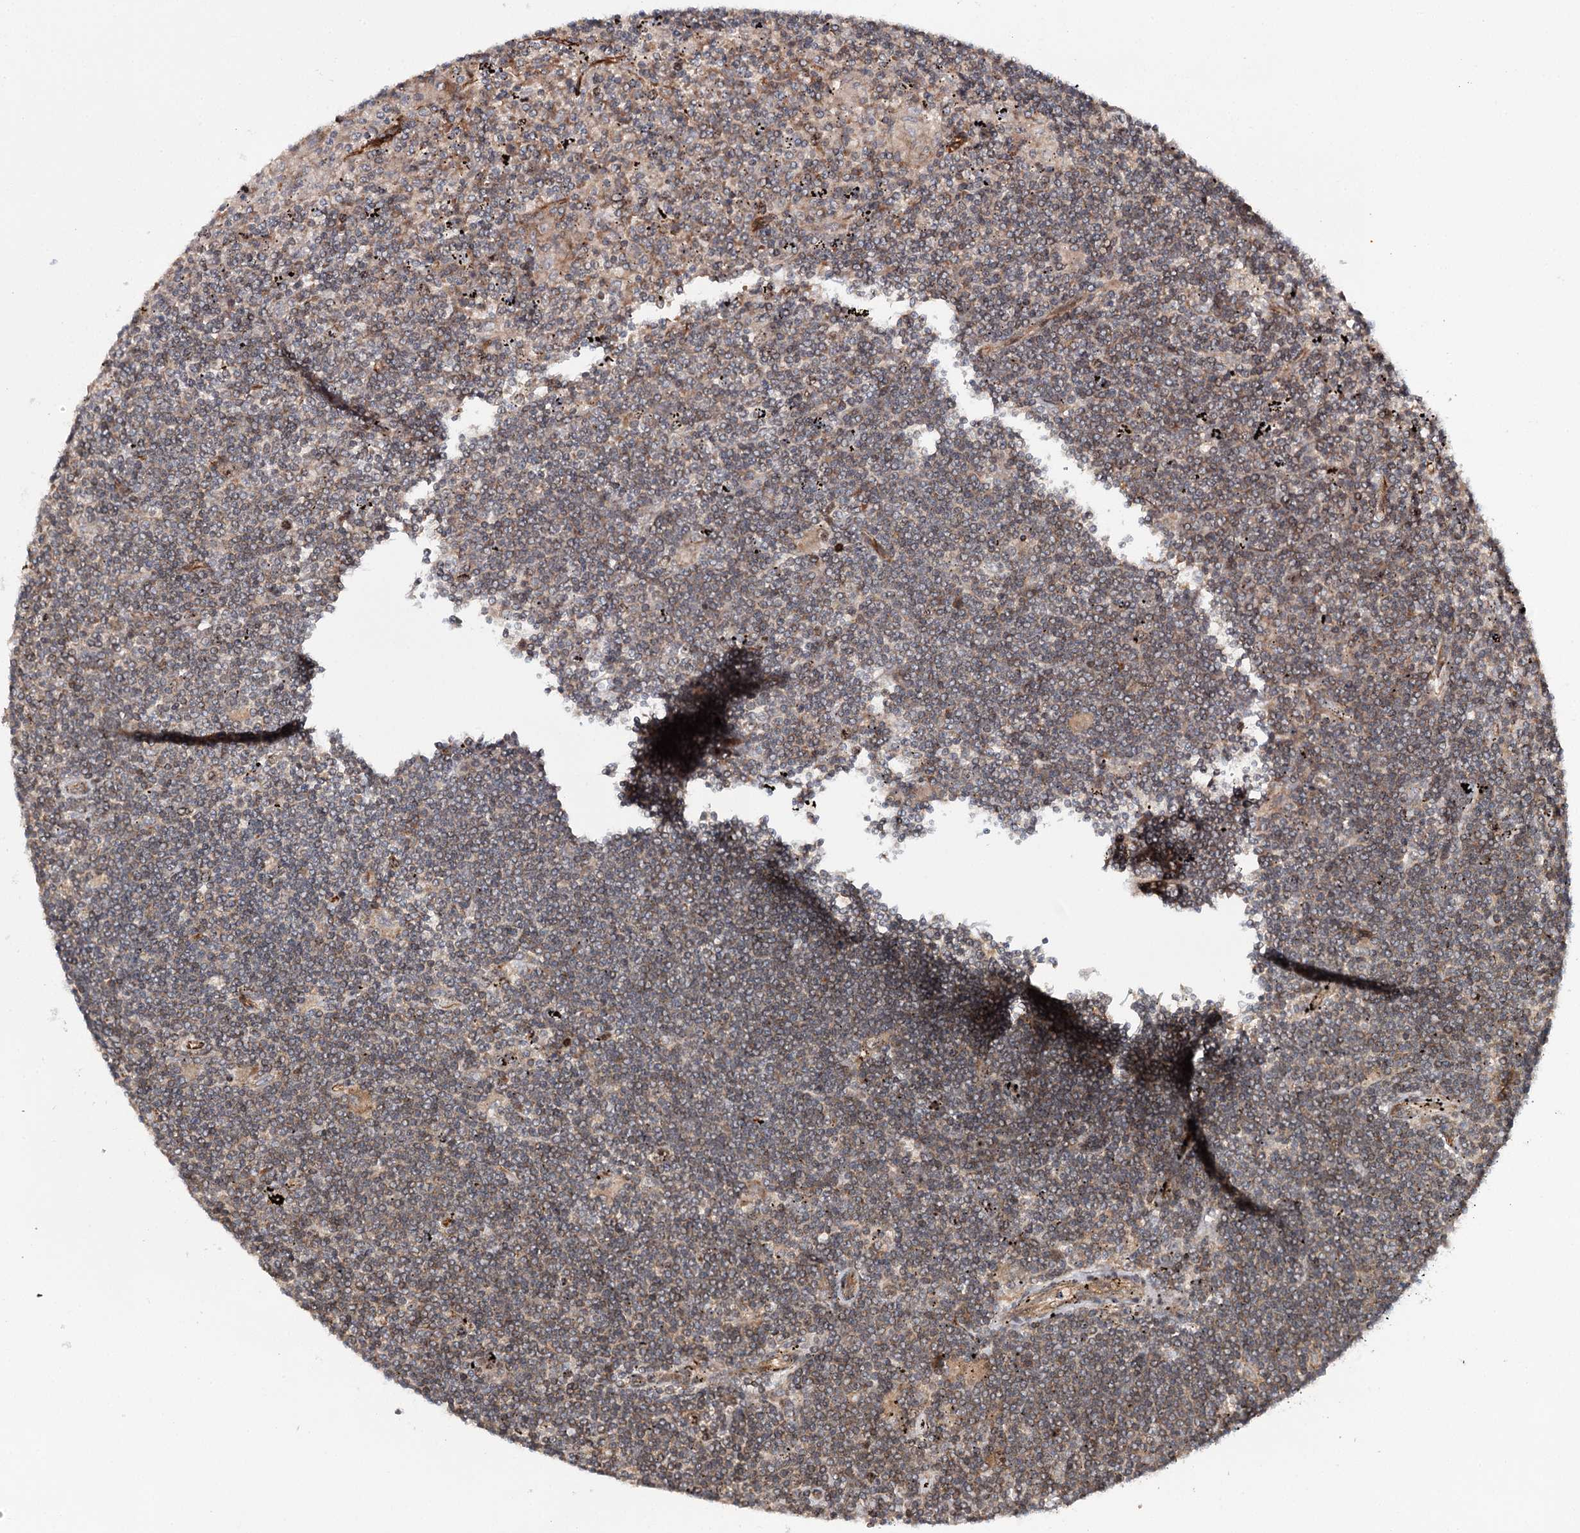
{"staining": {"intensity": "weak", "quantity": "25%-75%", "location": "cytoplasmic/membranous"}, "tissue": "lymphoma", "cell_type": "Tumor cells", "image_type": "cancer", "snomed": [{"axis": "morphology", "description": "Malignant lymphoma, non-Hodgkin's type, Low grade"}, {"axis": "topography", "description": "Spleen"}], "caption": "Protein expression analysis of lymphoma shows weak cytoplasmic/membranous expression in about 25%-75% of tumor cells.", "gene": "MKNK1", "patient": {"sex": "male", "age": 76}}